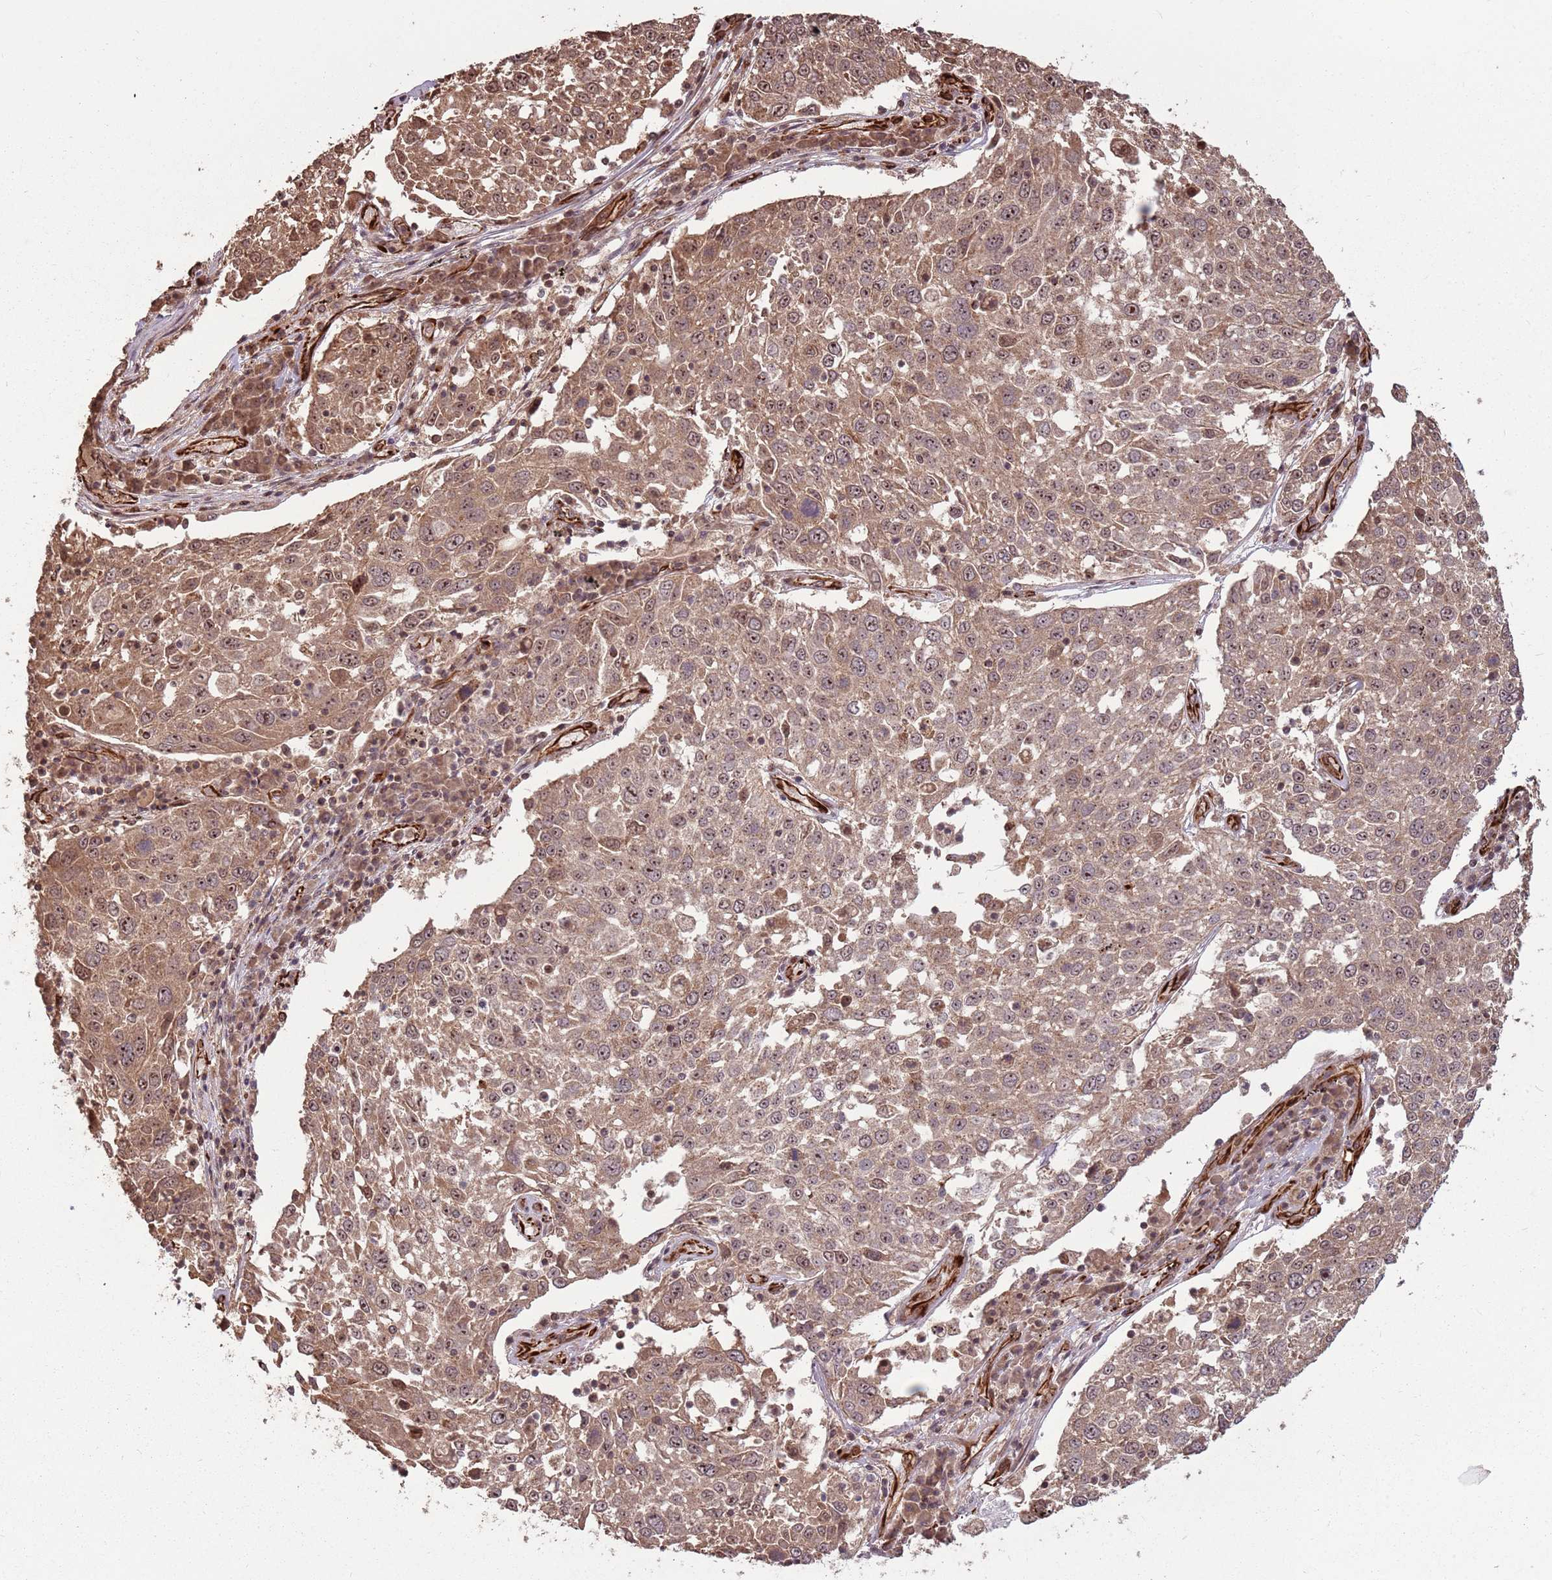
{"staining": {"intensity": "moderate", "quantity": ">75%", "location": "cytoplasmic/membranous,nuclear"}, "tissue": "lung cancer", "cell_type": "Tumor cells", "image_type": "cancer", "snomed": [{"axis": "morphology", "description": "Squamous cell carcinoma, NOS"}, {"axis": "topography", "description": "Lung"}], "caption": "A photomicrograph showing moderate cytoplasmic/membranous and nuclear staining in approximately >75% of tumor cells in lung squamous cell carcinoma, as visualized by brown immunohistochemical staining.", "gene": "ADAMTS3", "patient": {"sex": "male", "age": 65}}